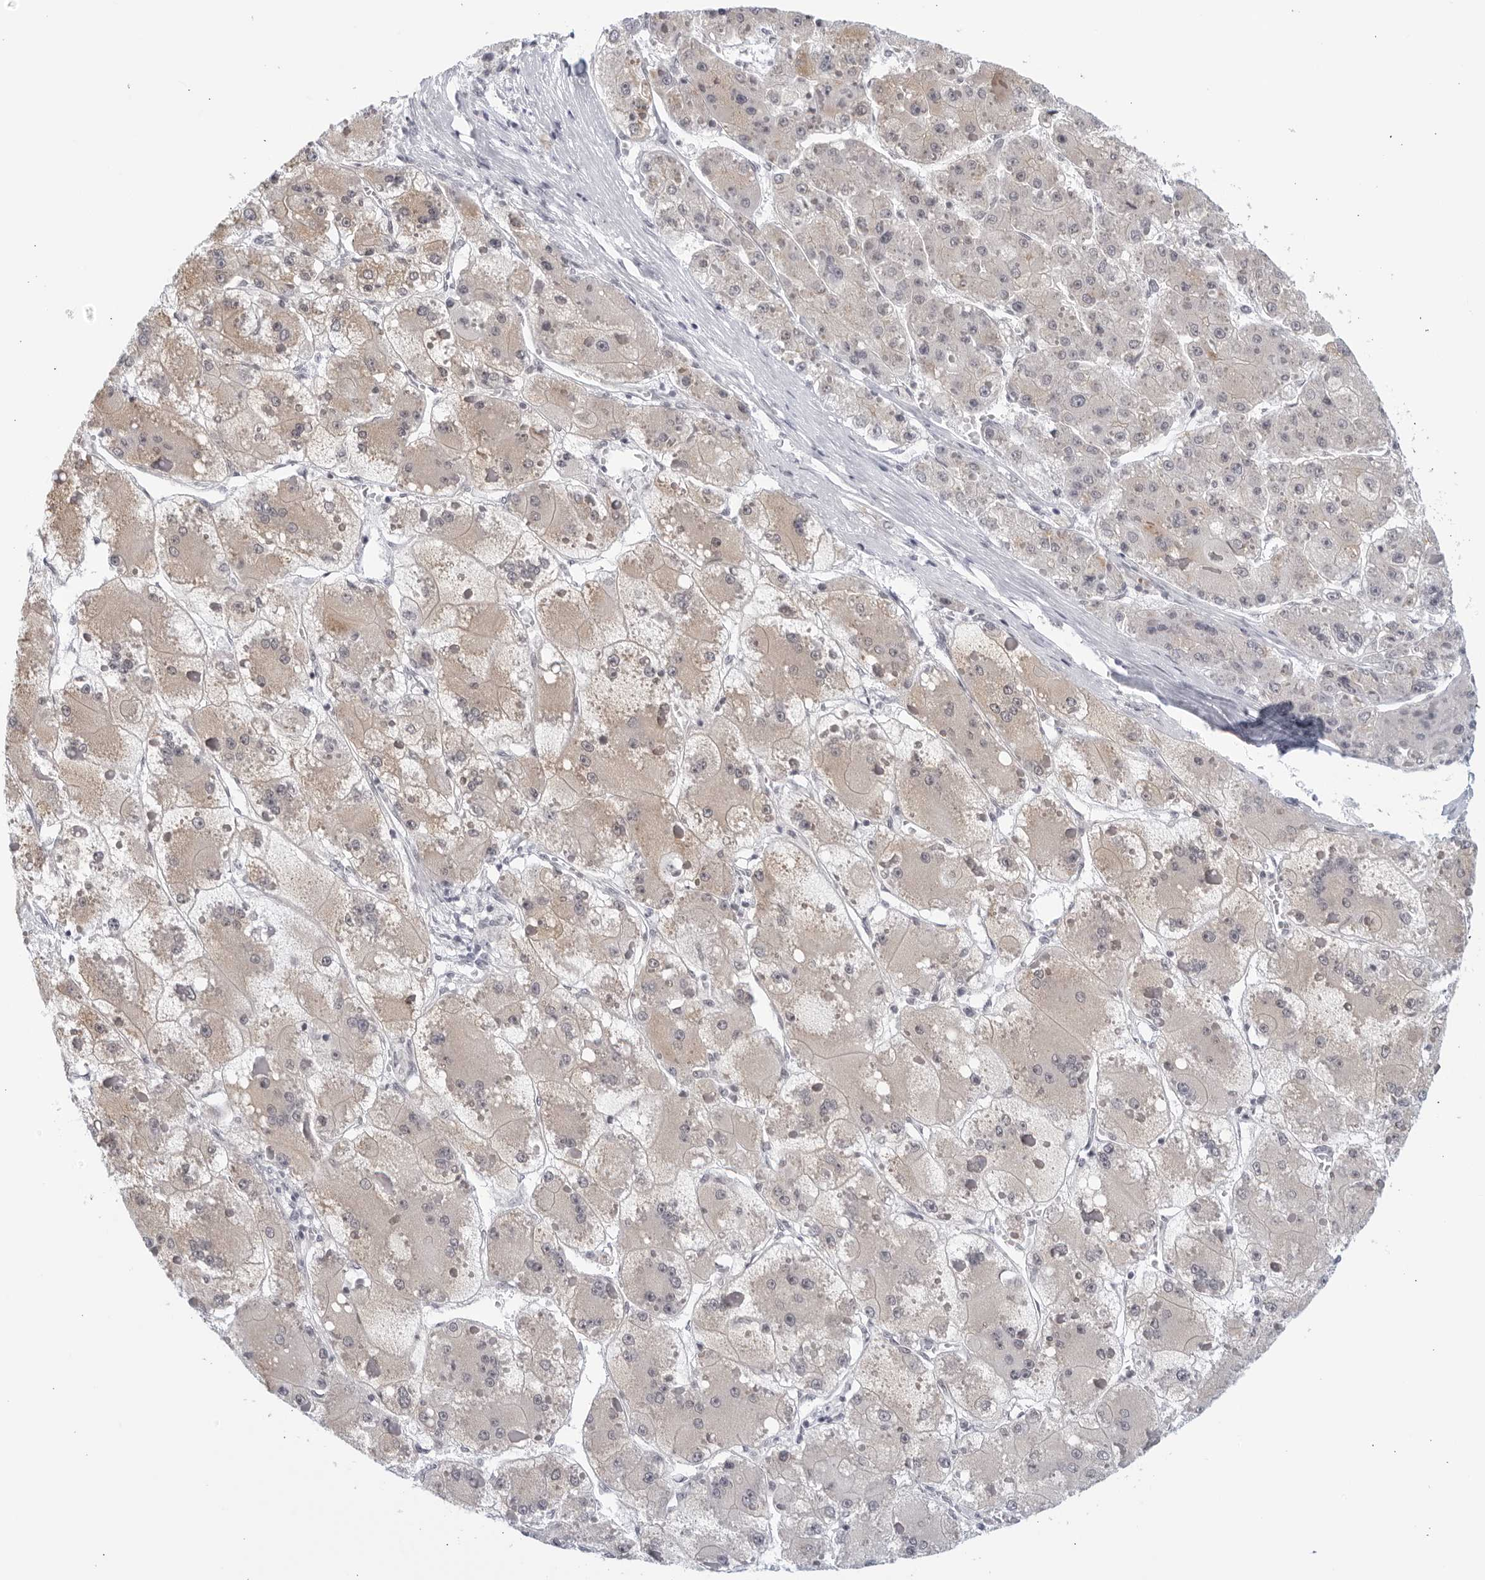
{"staining": {"intensity": "weak", "quantity": ">75%", "location": "cytoplasmic/membranous"}, "tissue": "liver cancer", "cell_type": "Tumor cells", "image_type": "cancer", "snomed": [{"axis": "morphology", "description": "Carcinoma, Hepatocellular, NOS"}, {"axis": "topography", "description": "Liver"}], "caption": "Immunohistochemistry (IHC) of liver hepatocellular carcinoma shows low levels of weak cytoplasmic/membranous positivity in about >75% of tumor cells.", "gene": "WDTC1", "patient": {"sex": "female", "age": 73}}